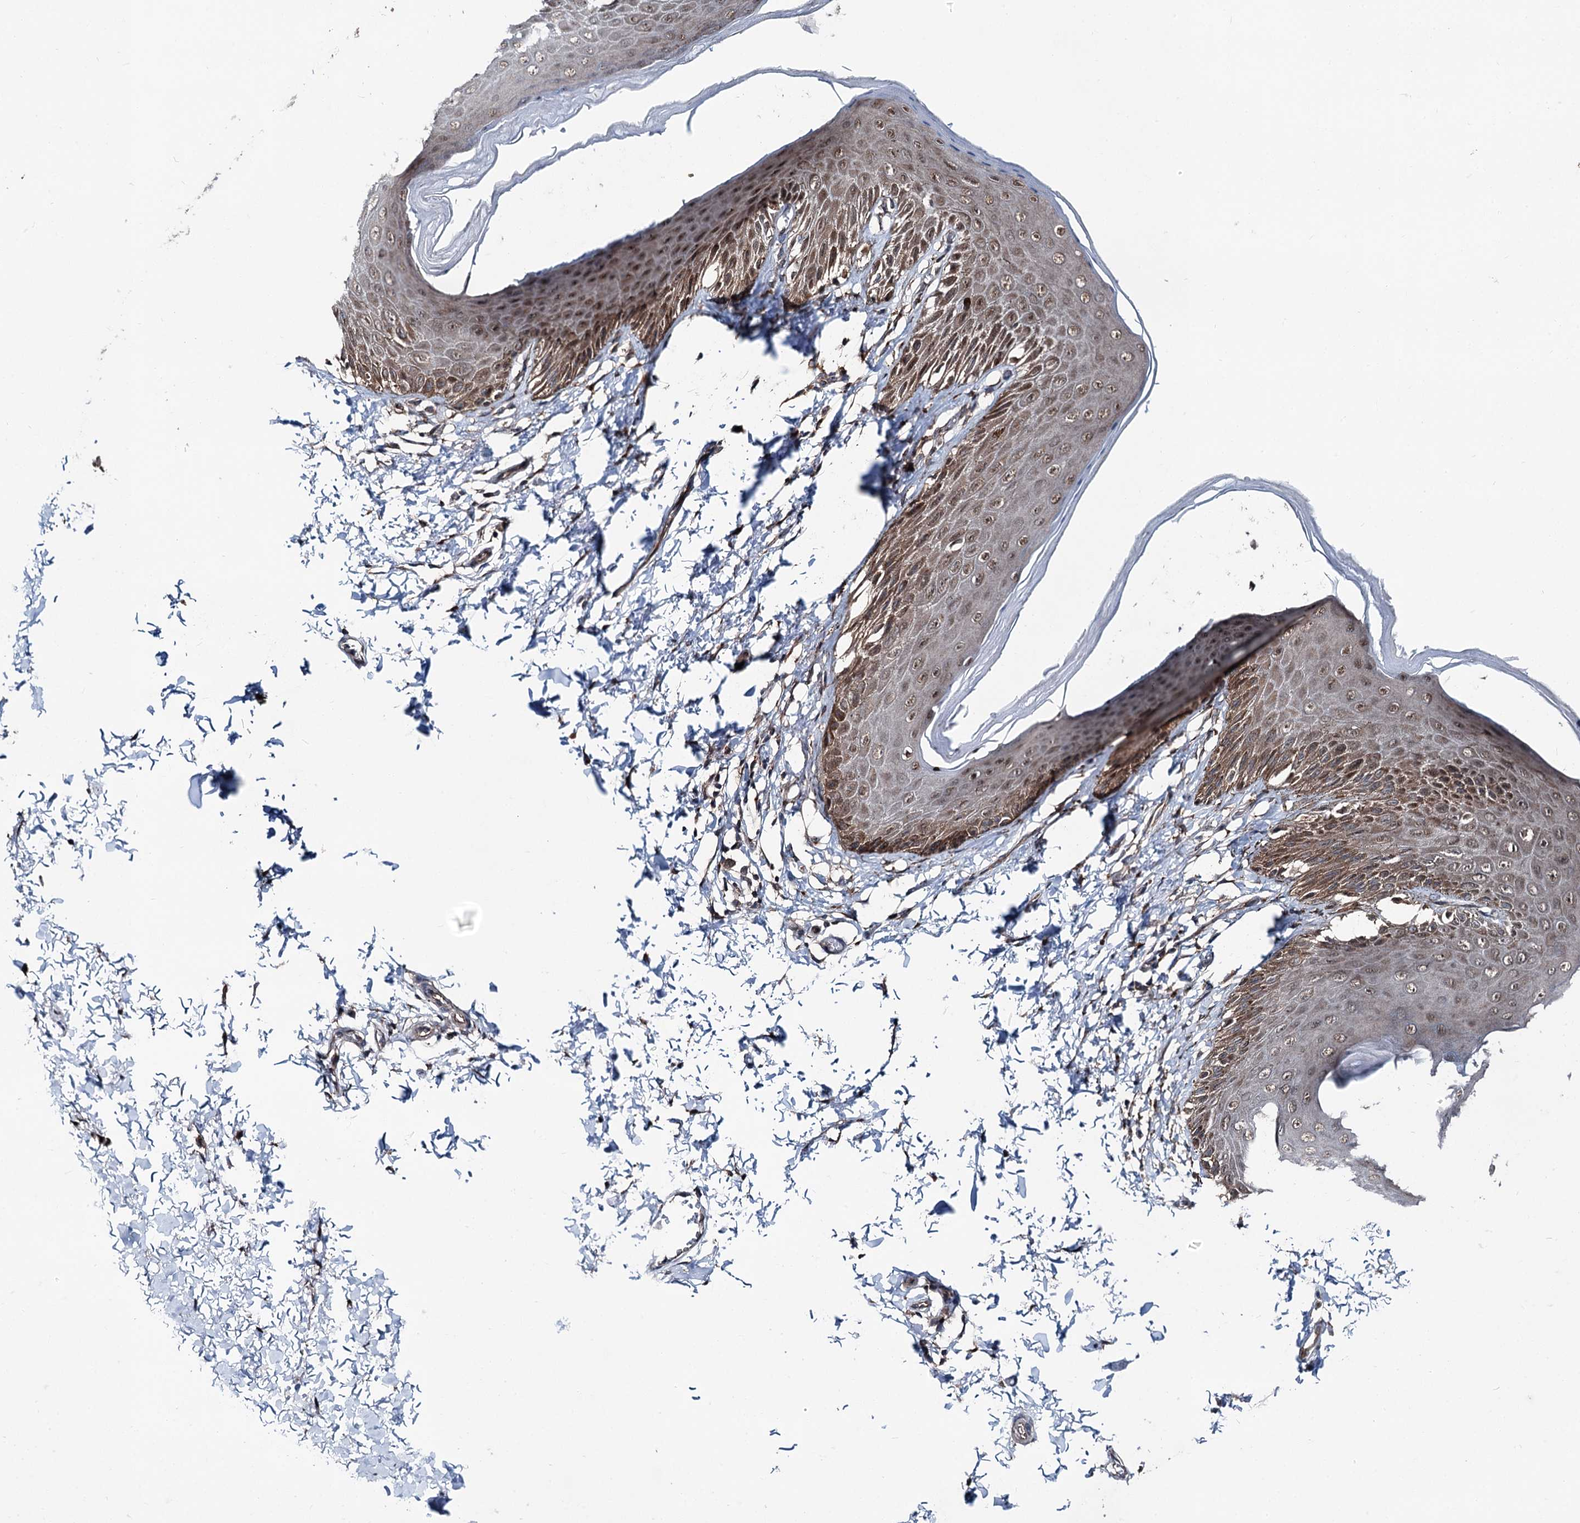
{"staining": {"intensity": "moderate", "quantity": "25%-75%", "location": "cytoplasmic/membranous,nuclear"}, "tissue": "skin", "cell_type": "Epidermal cells", "image_type": "normal", "snomed": [{"axis": "morphology", "description": "Normal tissue, NOS"}, {"axis": "topography", "description": "Anal"}], "caption": "The immunohistochemical stain shows moderate cytoplasmic/membranous,nuclear expression in epidermal cells of benign skin. (Stains: DAB in brown, nuclei in blue, Microscopy: brightfield microscopy at high magnification).", "gene": "PSMD13", "patient": {"sex": "male", "age": 44}}